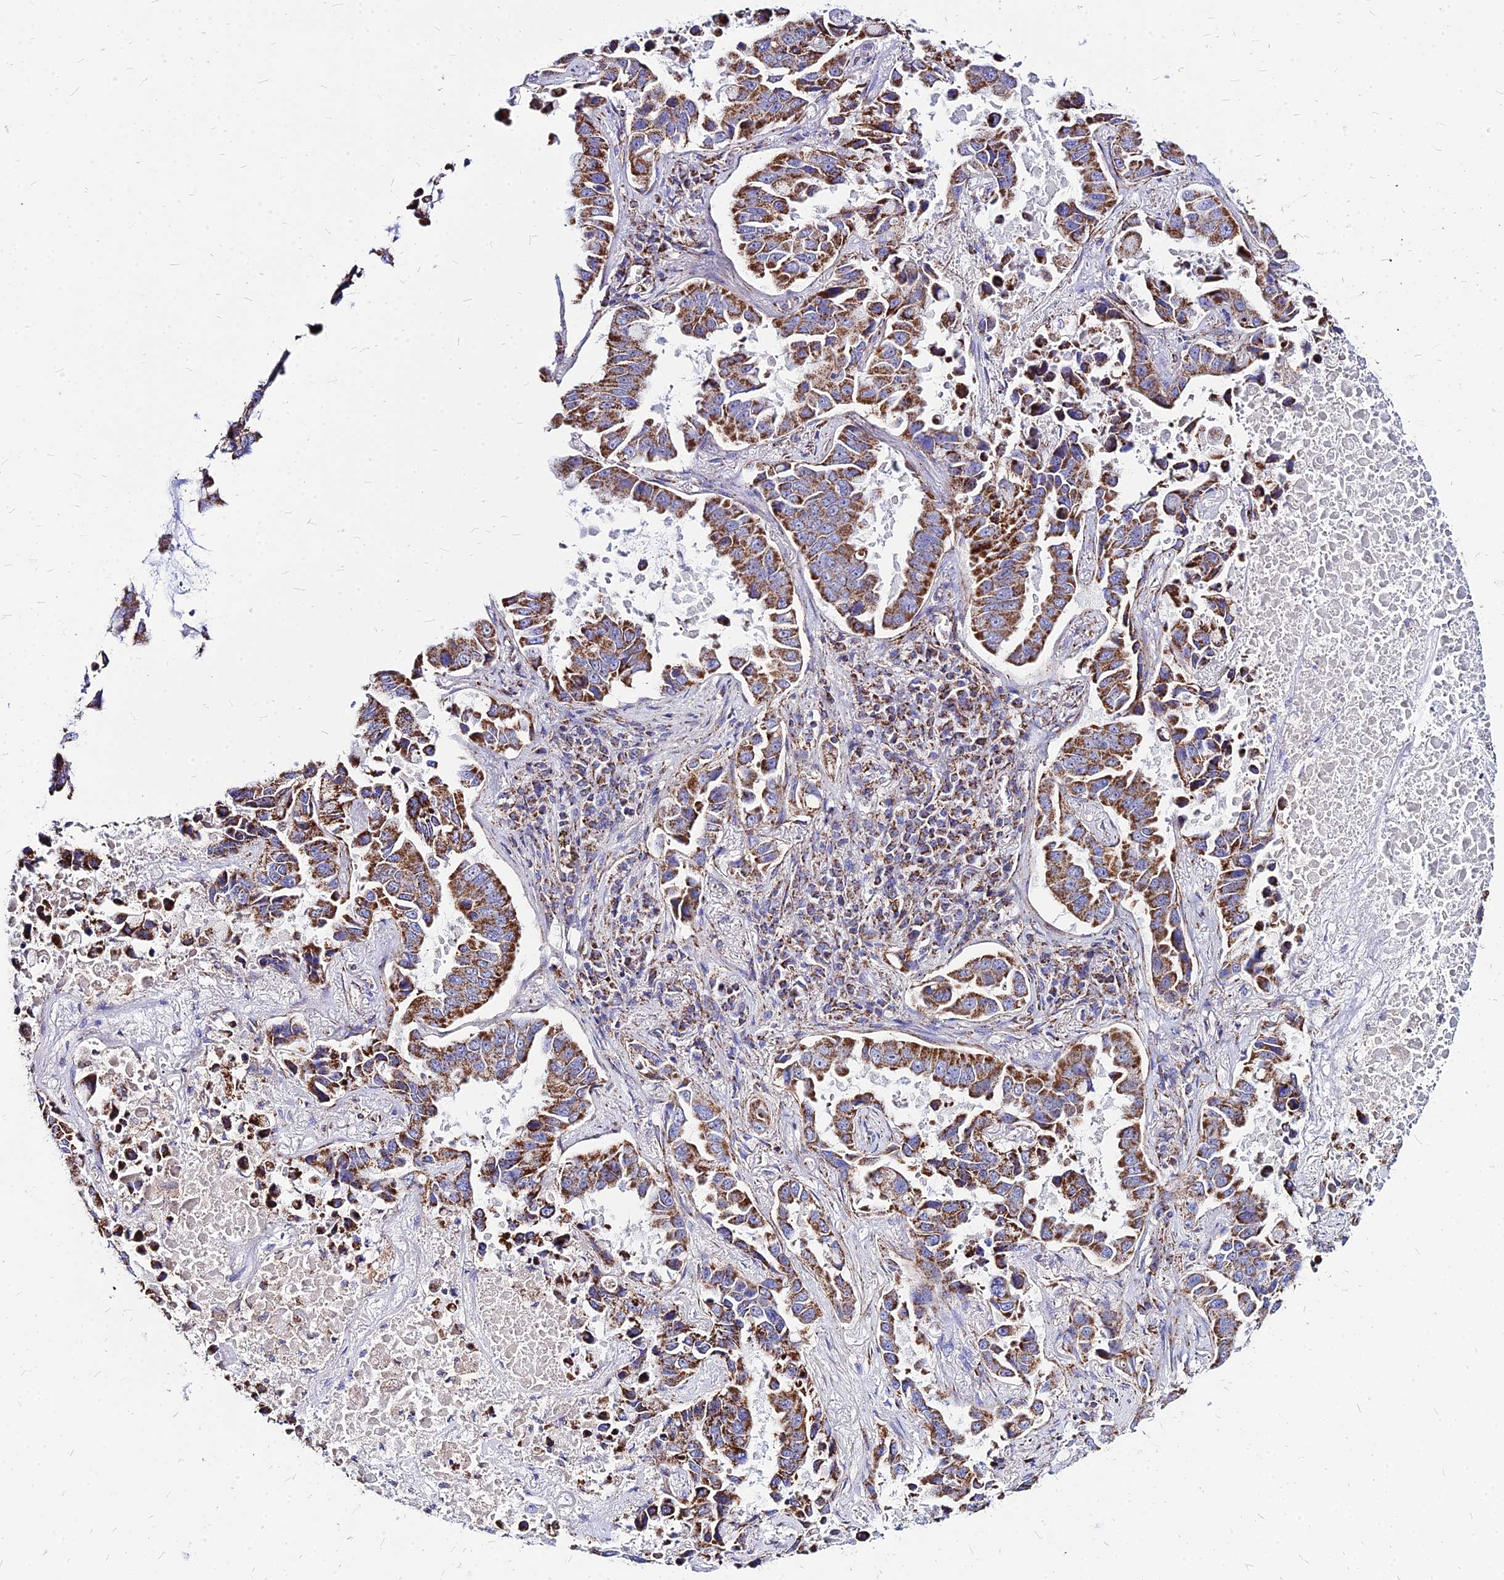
{"staining": {"intensity": "moderate", "quantity": ">75%", "location": "cytoplasmic/membranous"}, "tissue": "lung cancer", "cell_type": "Tumor cells", "image_type": "cancer", "snomed": [{"axis": "morphology", "description": "Adenocarcinoma, NOS"}, {"axis": "topography", "description": "Lung"}], "caption": "About >75% of tumor cells in lung cancer exhibit moderate cytoplasmic/membranous protein expression as visualized by brown immunohistochemical staining.", "gene": "DLD", "patient": {"sex": "male", "age": 64}}